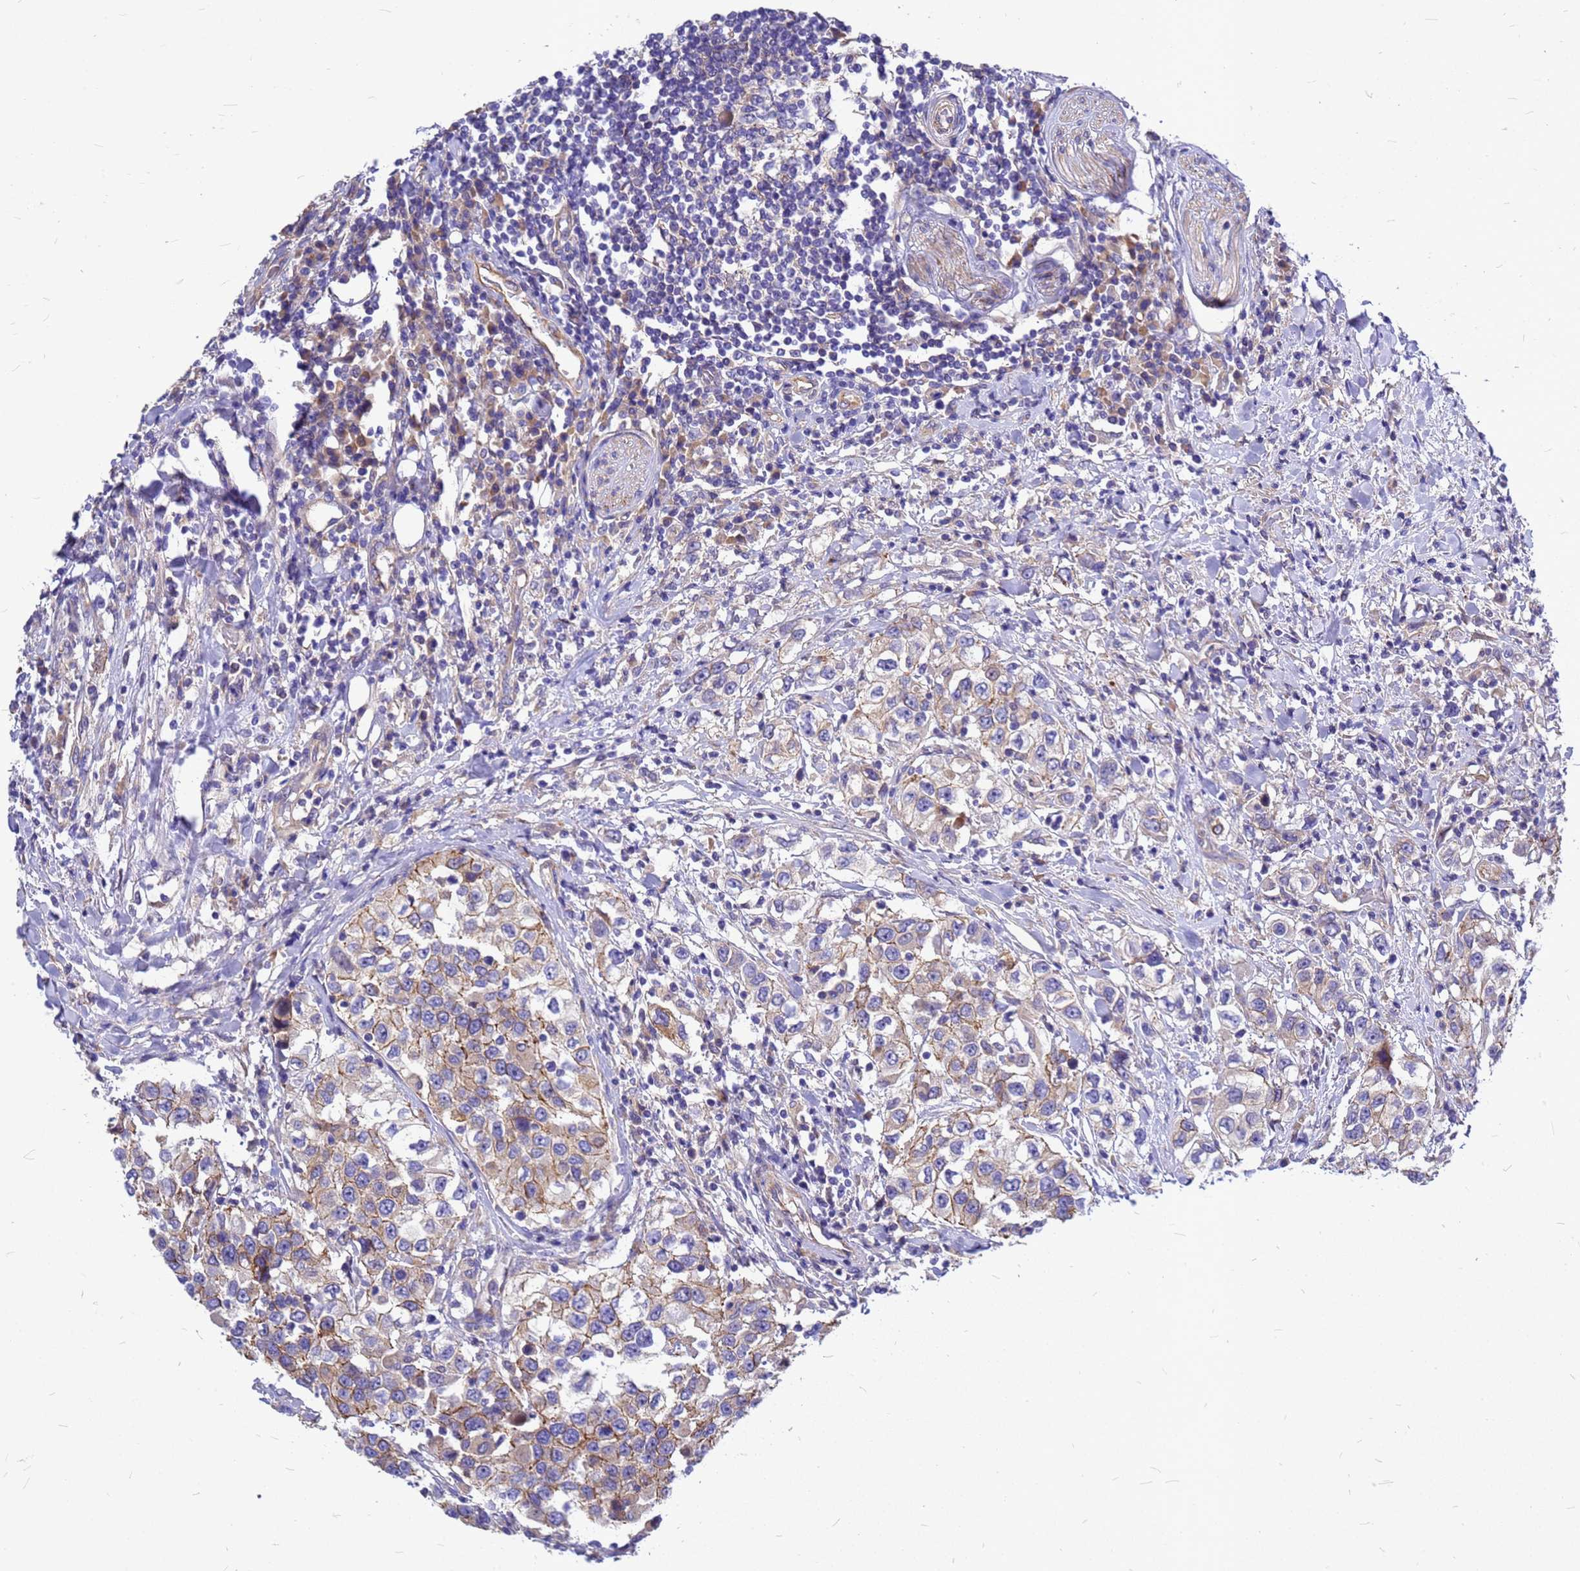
{"staining": {"intensity": "moderate", "quantity": ">75%", "location": "cytoplasmic/membranous"}, "tissue": "urothelial cancer", "cell_type": "Tumor cells", "image_type": "cancer", "snomed": [{"axis": "morphology", "description": "Urothelial carcinoma, High grade"}, {"axis": "topography", "description": "Urinary bladder"}], "caption": "This image displays immunohistochemistry (IHC) staining of human urothelial carcinoma (high-grade), with medium moderate cytoplasmic/membranous expression in about >75% of tumor cells.", "gene": "FBXW5", "patient": {"sex": "female", "age": 80}}